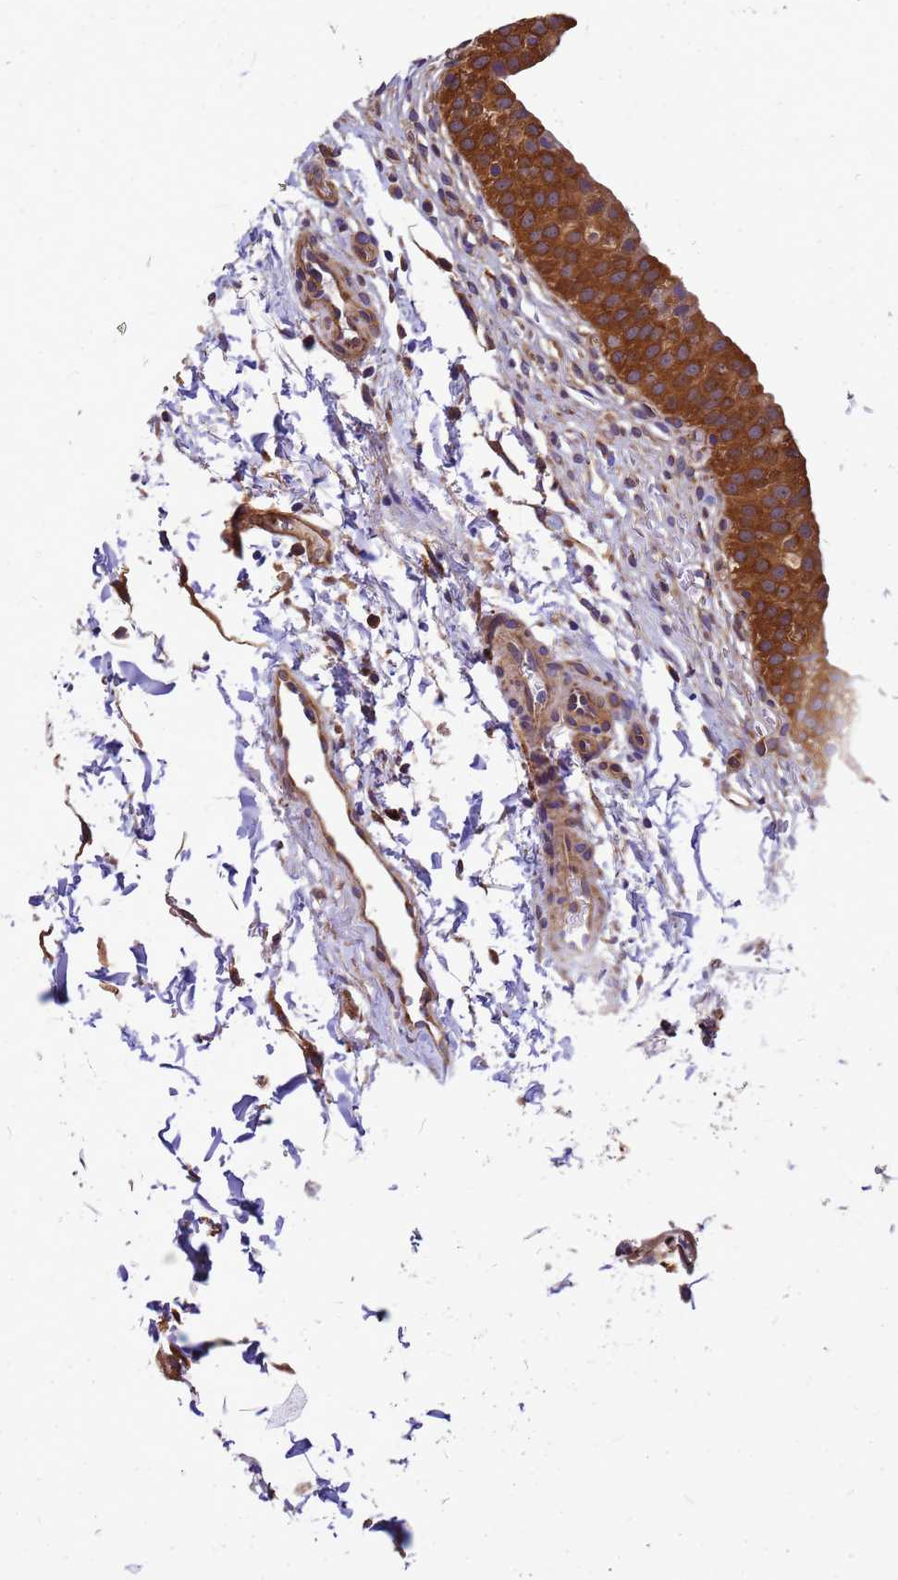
{"staining": {"intensity": "strong", "quantity": ">75%", "location": "cytoplasmic/membranous"}, "tissue": "urinary bladder", "cell_type": "Urothelial cells", "image_type": "normal", "snomed": [{"axis": "morphology", "description": "Normal tissue, NOS"}, {"axis": "topography", "description": "Urinary bladder"}, {"axis": "topography", "description": "Peripheral nerve tissue"}], "caption": "Immunohistochemical staining of unremarkable urinary bladder shows strong cytoplasmic/membranous protein positivity in about >75% of urothelial cells. (DAB = brown stain, brightfield microscopy at high magnification).", "gene": "GID4", "patient": {"sex": "male", "age": 55}}